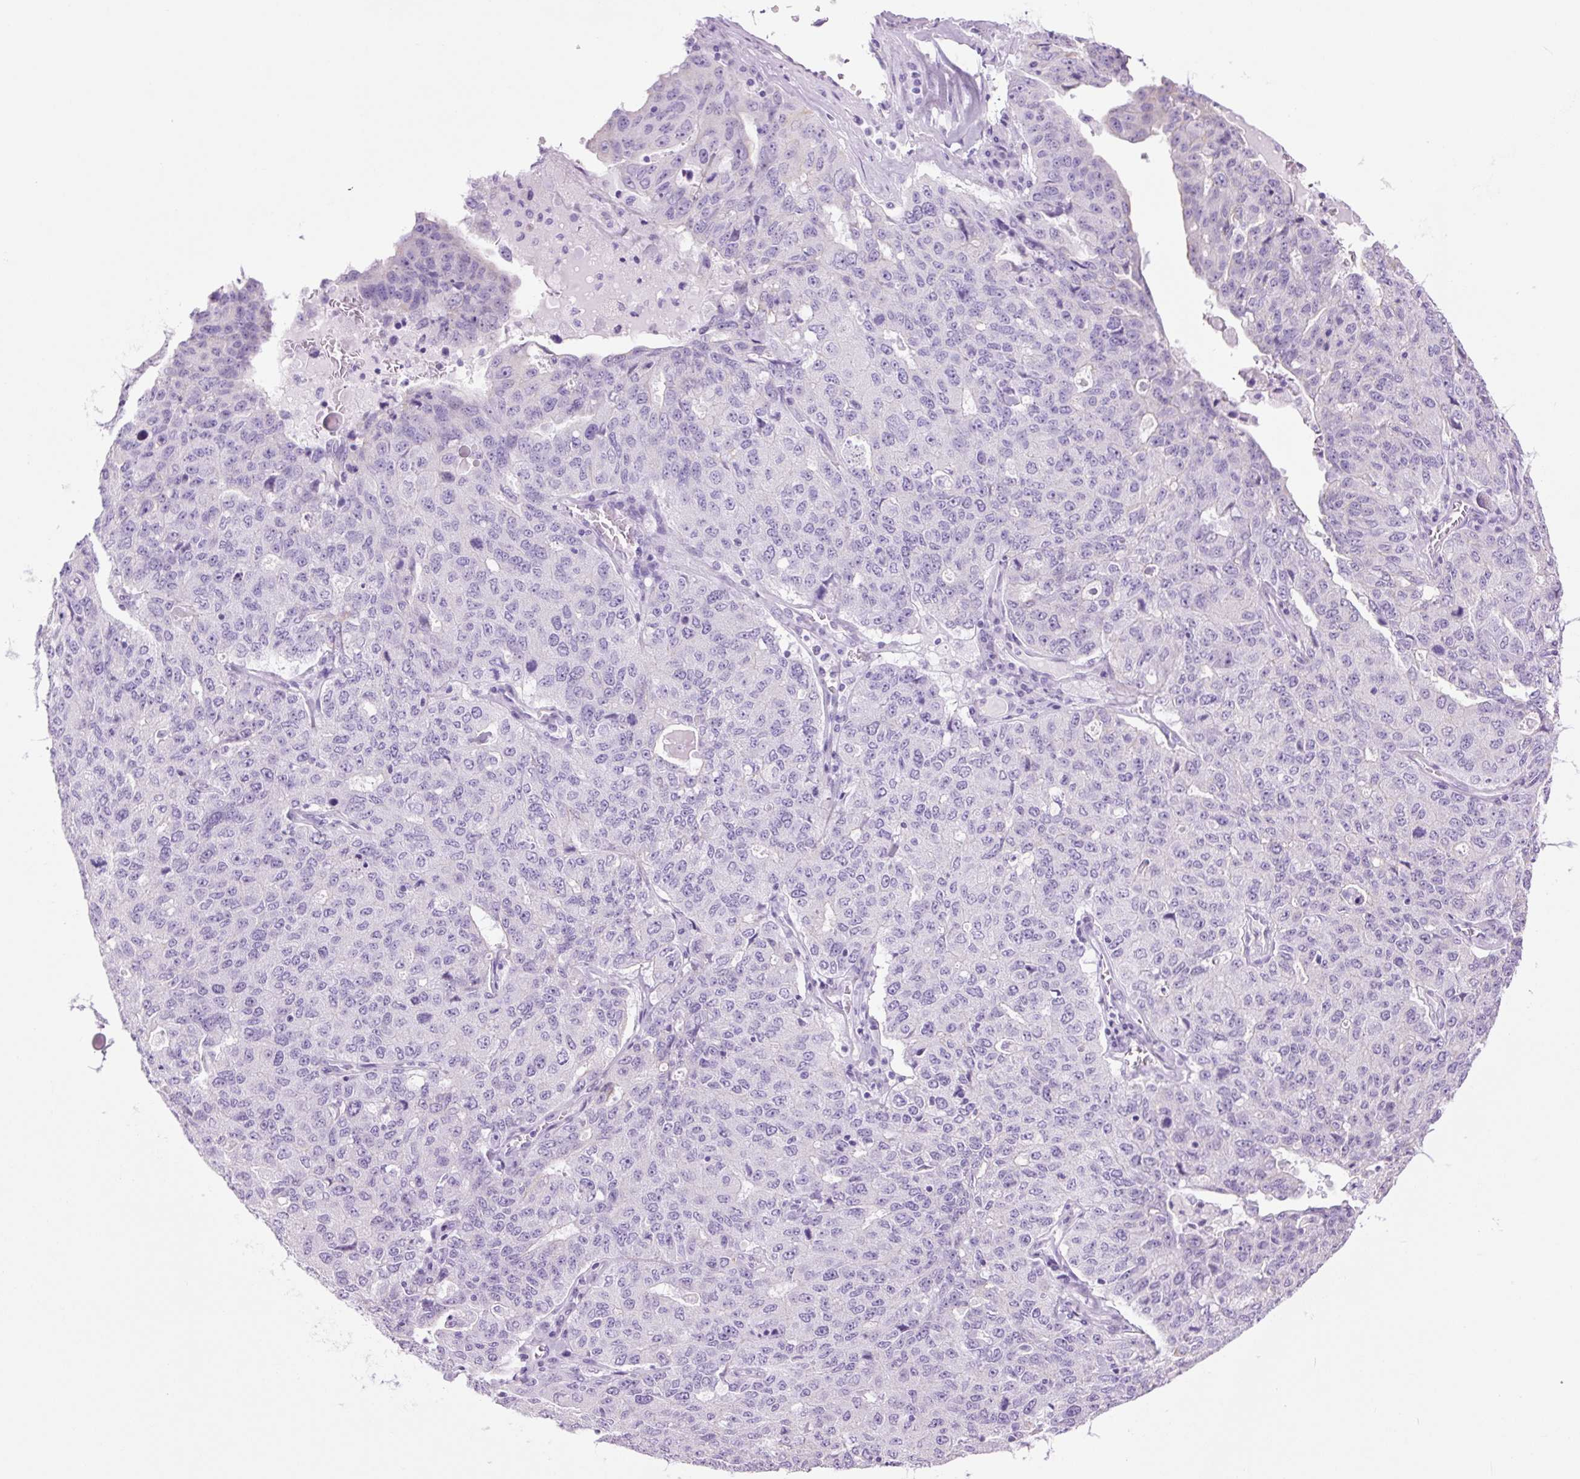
{"staining": {"intensity": "negative", "quantity": "none", "location": "none"}, "tissue": "ovarian cancer", "cell_type": "Tumor cells", "image_type": "cancer", "snomed": [{"axis": "morphology", "description": "Carcinoma, endometroid"}, {"axis": "topography", "description": "Ovary"}], "caption": "Protein analysis of endometroid carcinoma (ovarian) shows no significant expression in tumor cells. (DAB (3,3'-diaminobenzidine) immunohistochemistry, high magnification).", "gene": "TFF2", "patient": {"sex": "female", "age": 62}}